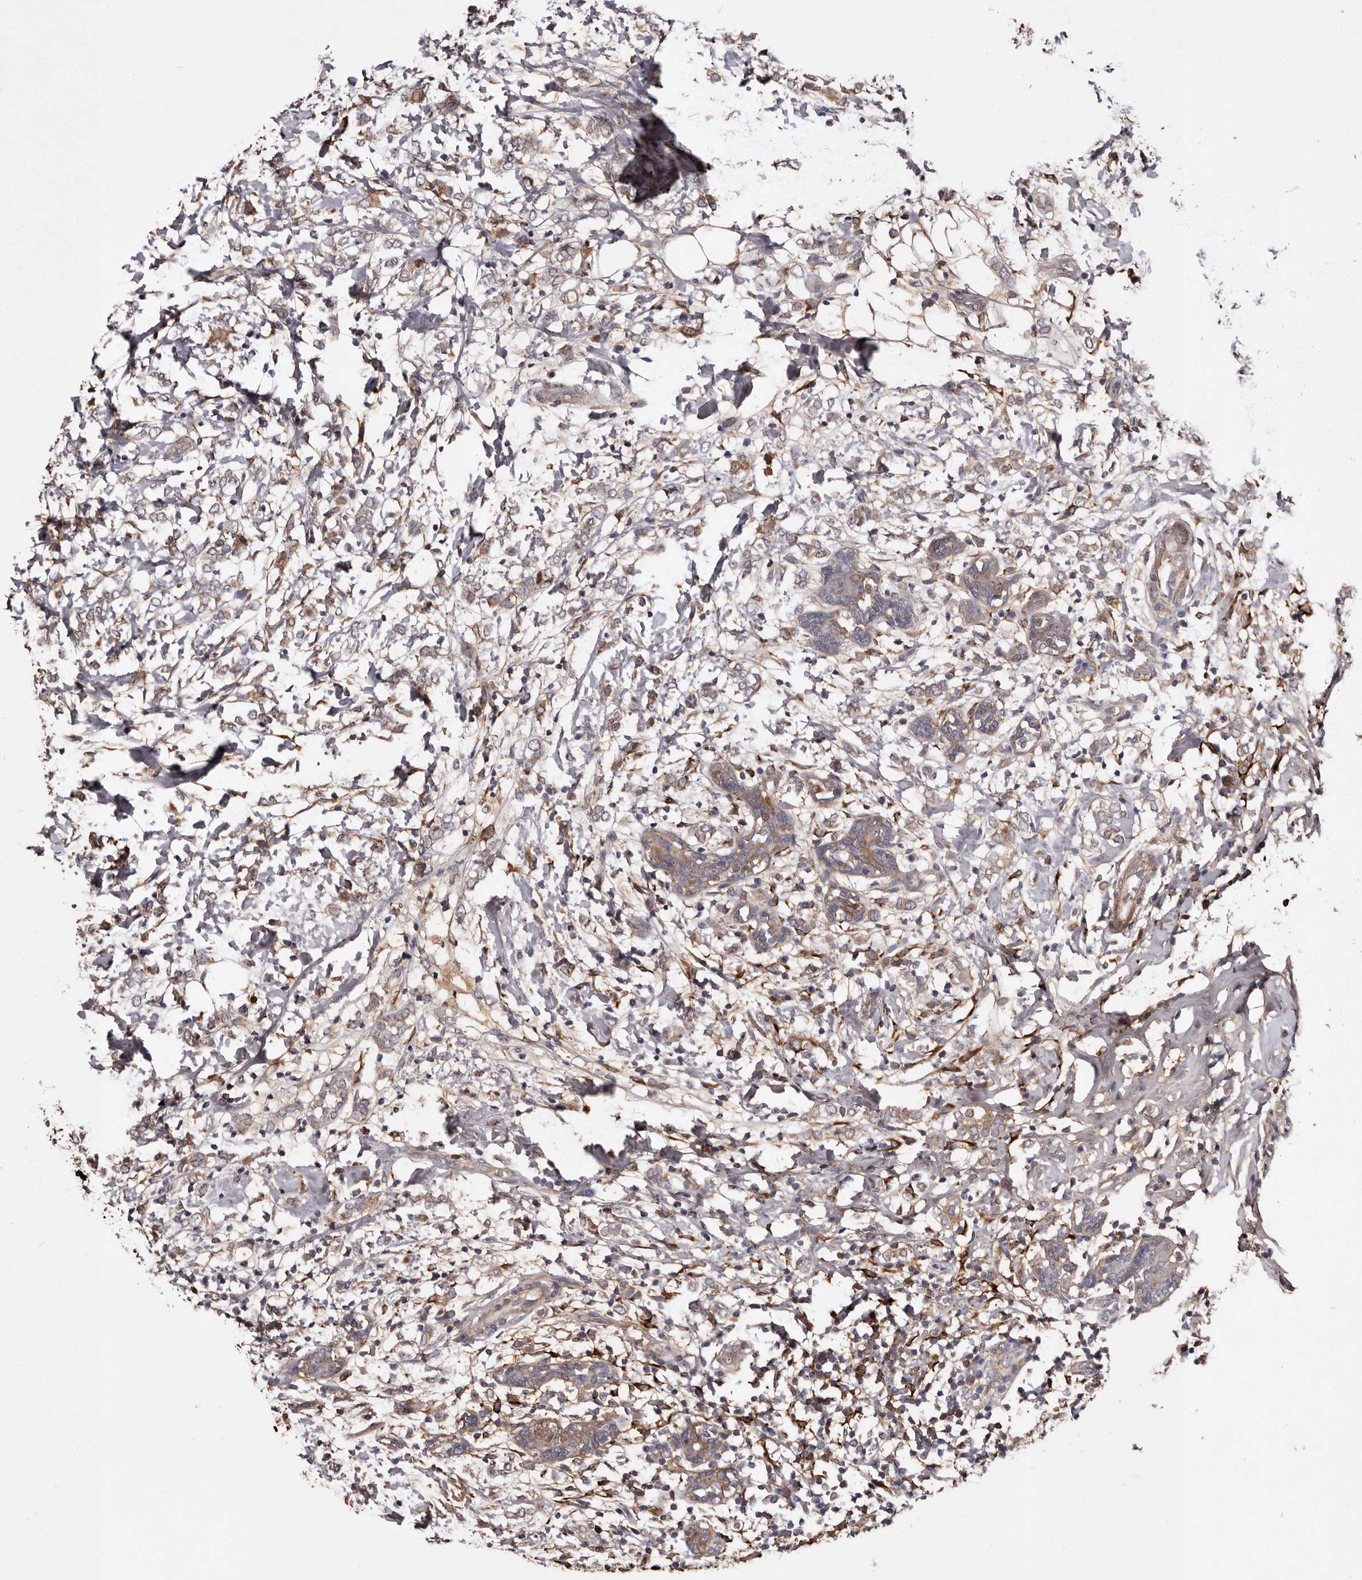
{"staining": {"intensity": "weak", "quantity": ">75%", "location": "cytoplasmic/membranous"}, "tissue": "breast cancer", "cell_type": "Tumor cells", "image_type": "cancer", "snomed": [{"axis": "morphology", "description": "Normal tissue, NOS"}, {"axis": "morphology", "description": "Lobular carcinoma"}, {"axis": "topography", "description": "Breast"}], "caption": "High-magnification brightfield microscopy of lobular carcinoma (breast) stained with DAB (brown) and counterstained with hematoxylin (blue). tumor cells exhibit weak cytoplasmic/membranous positivity is present in approximately>75% of cells.", "gene": "CYP1B1", "patient": {"sex": "female", "age": 47}}